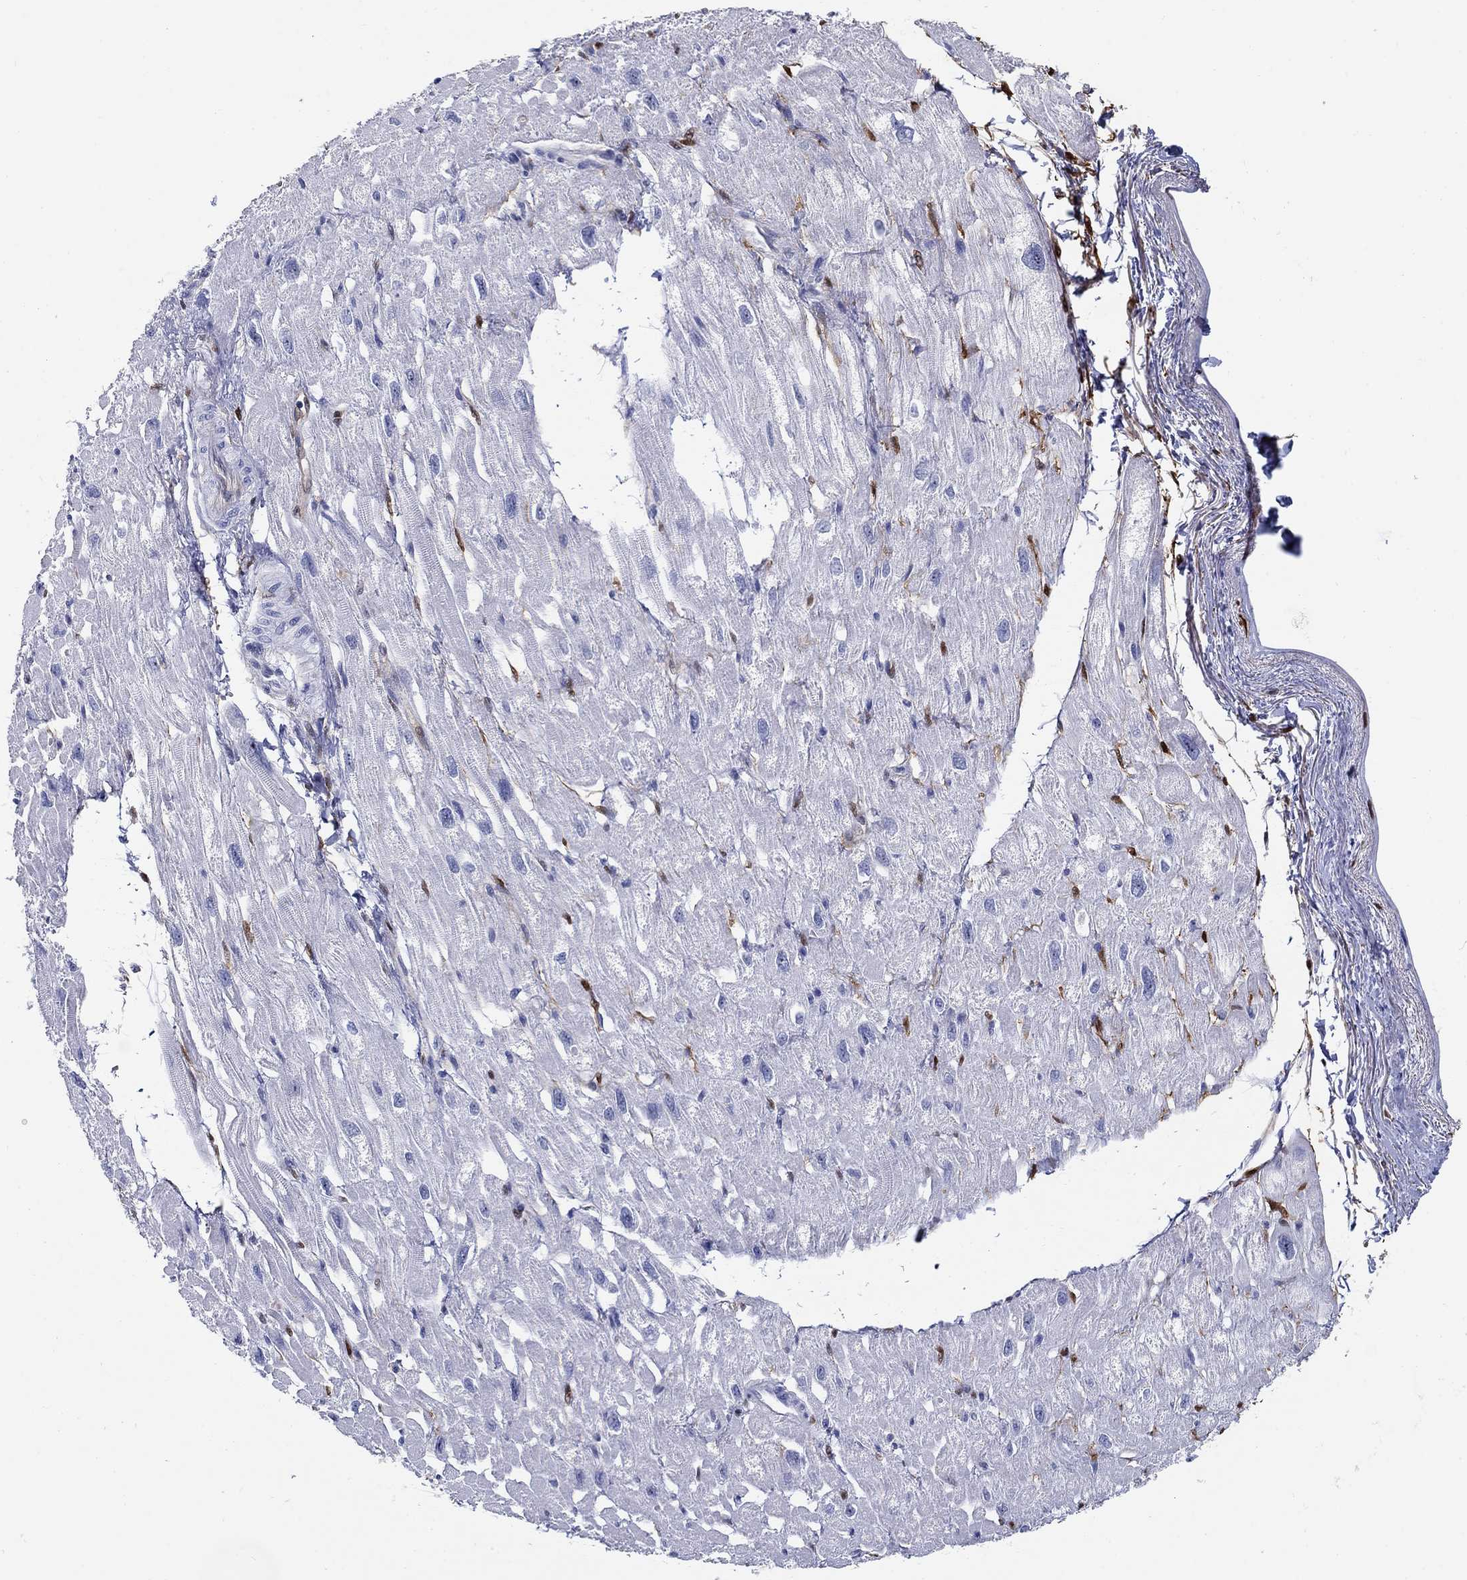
{"staining": {"intensity": "negative", "quantity": "none", "location": "none"}, "tissue": "heart muscle", "cell_type": "Cardiomyocytes", "image_type": "normal", "snomed": [{"axis": "morphology", "description": "Normal tissue, NOS"}, {"axis": "topography", "description": "Heart"}], "caption": "DAB immunohistochemical staining of unremarkable heart muscle shows no significant positivity in cardiomyocytes.", "gene": "AKR1C1", "patient": {"sex": "male", "age": 66}}